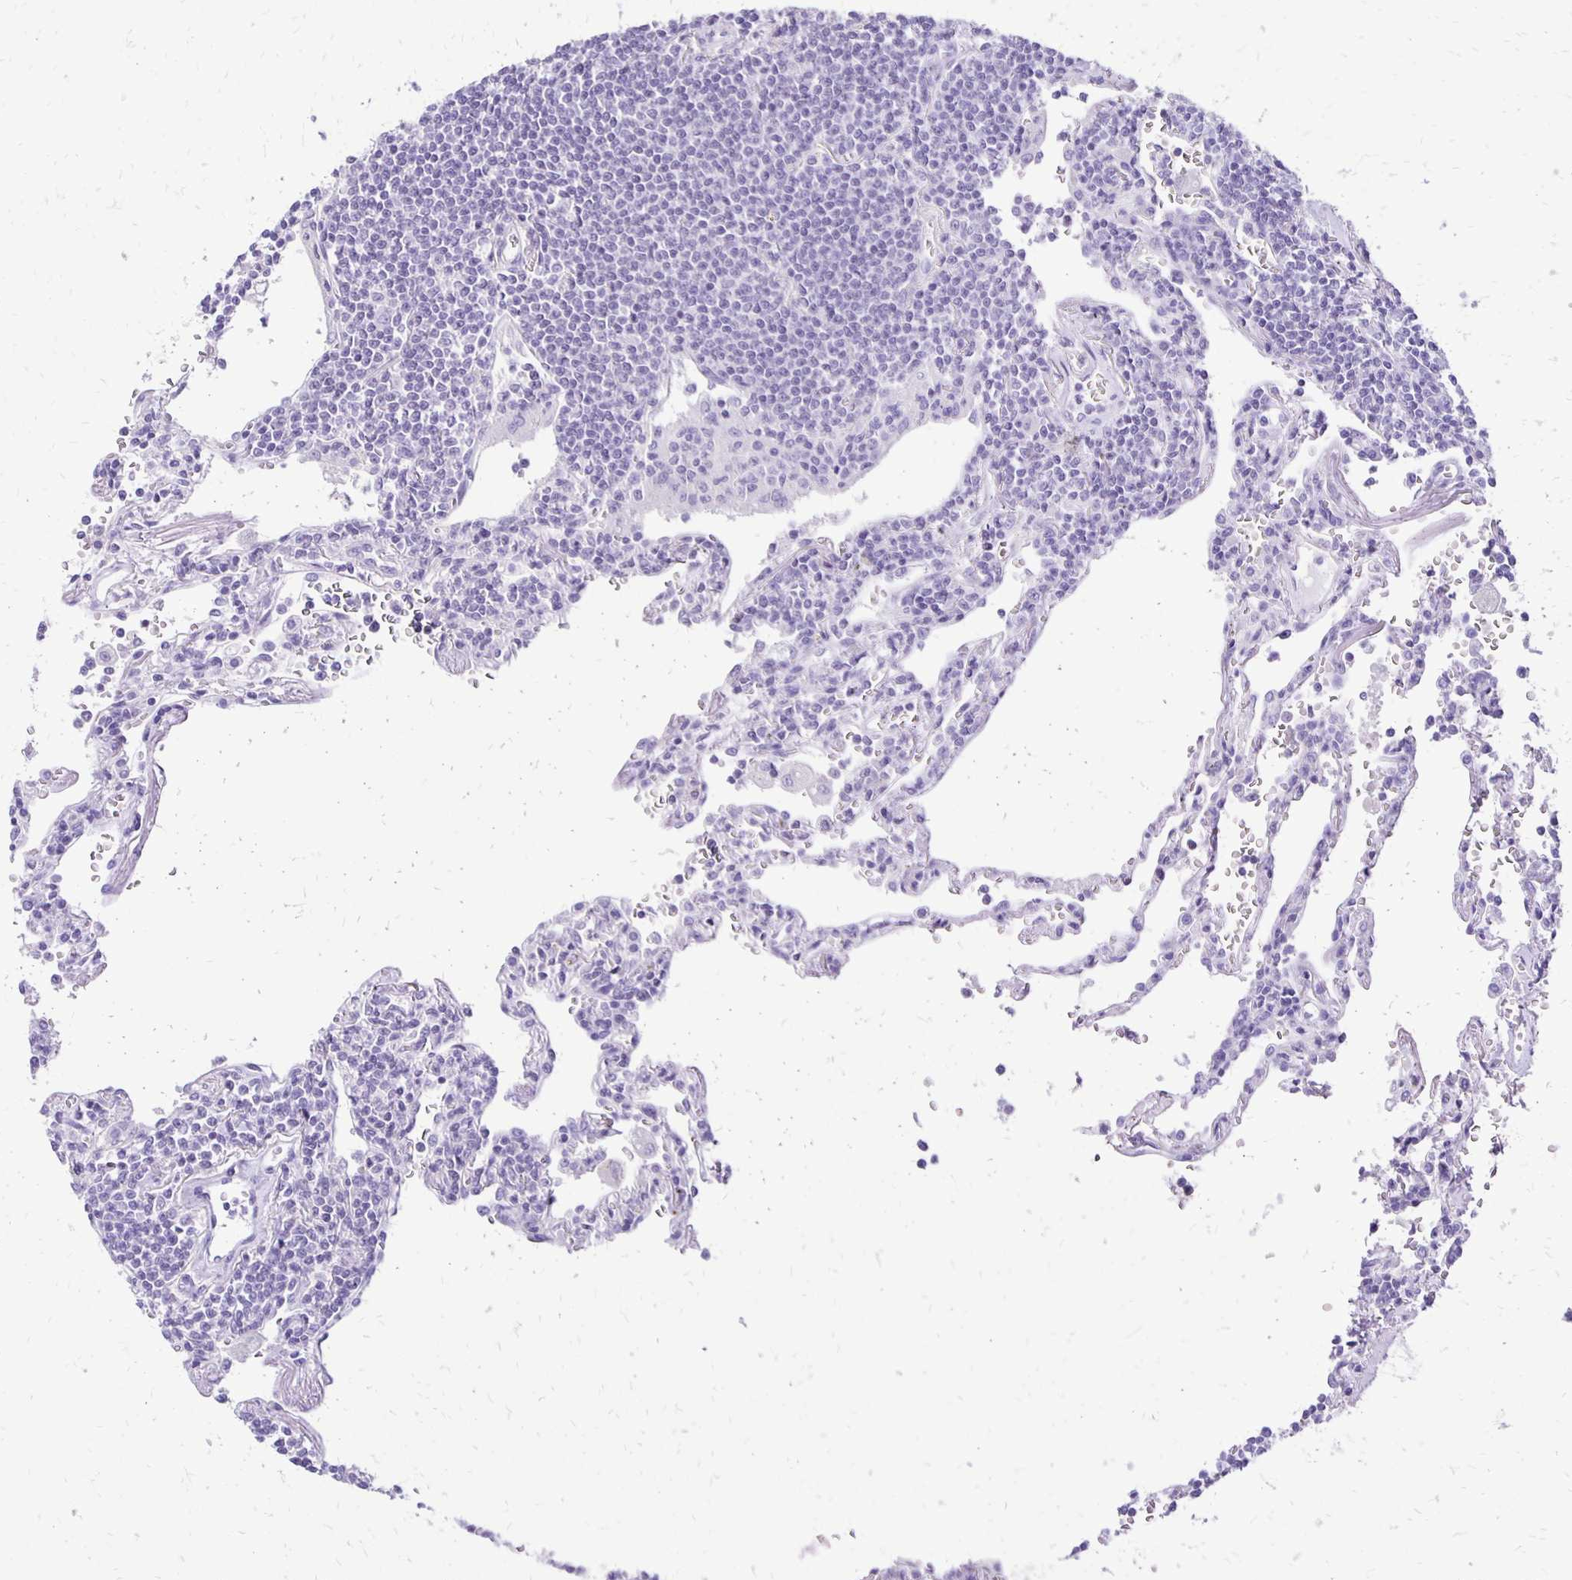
{"staining": {"intensity": "negative", "quantity": "none", "location": "none"}, "tissue": "lymphoma", "cell_type": "Tumor cells", "image_type": "cancer", "snomed": [{"axis": "morphology", "description": "Malignant lymphoma, non-Hodgkin's type, Low grade"}, {"axis": "topography", "description": "Lung"}], "caption": "The micrograph reveals no significant positivity in tumor cells of low-grade malignant lymphoma, non-Hodgkin's type.", "gene": "ANKRD45", "patient": {"sex": "female", "age": 71}}